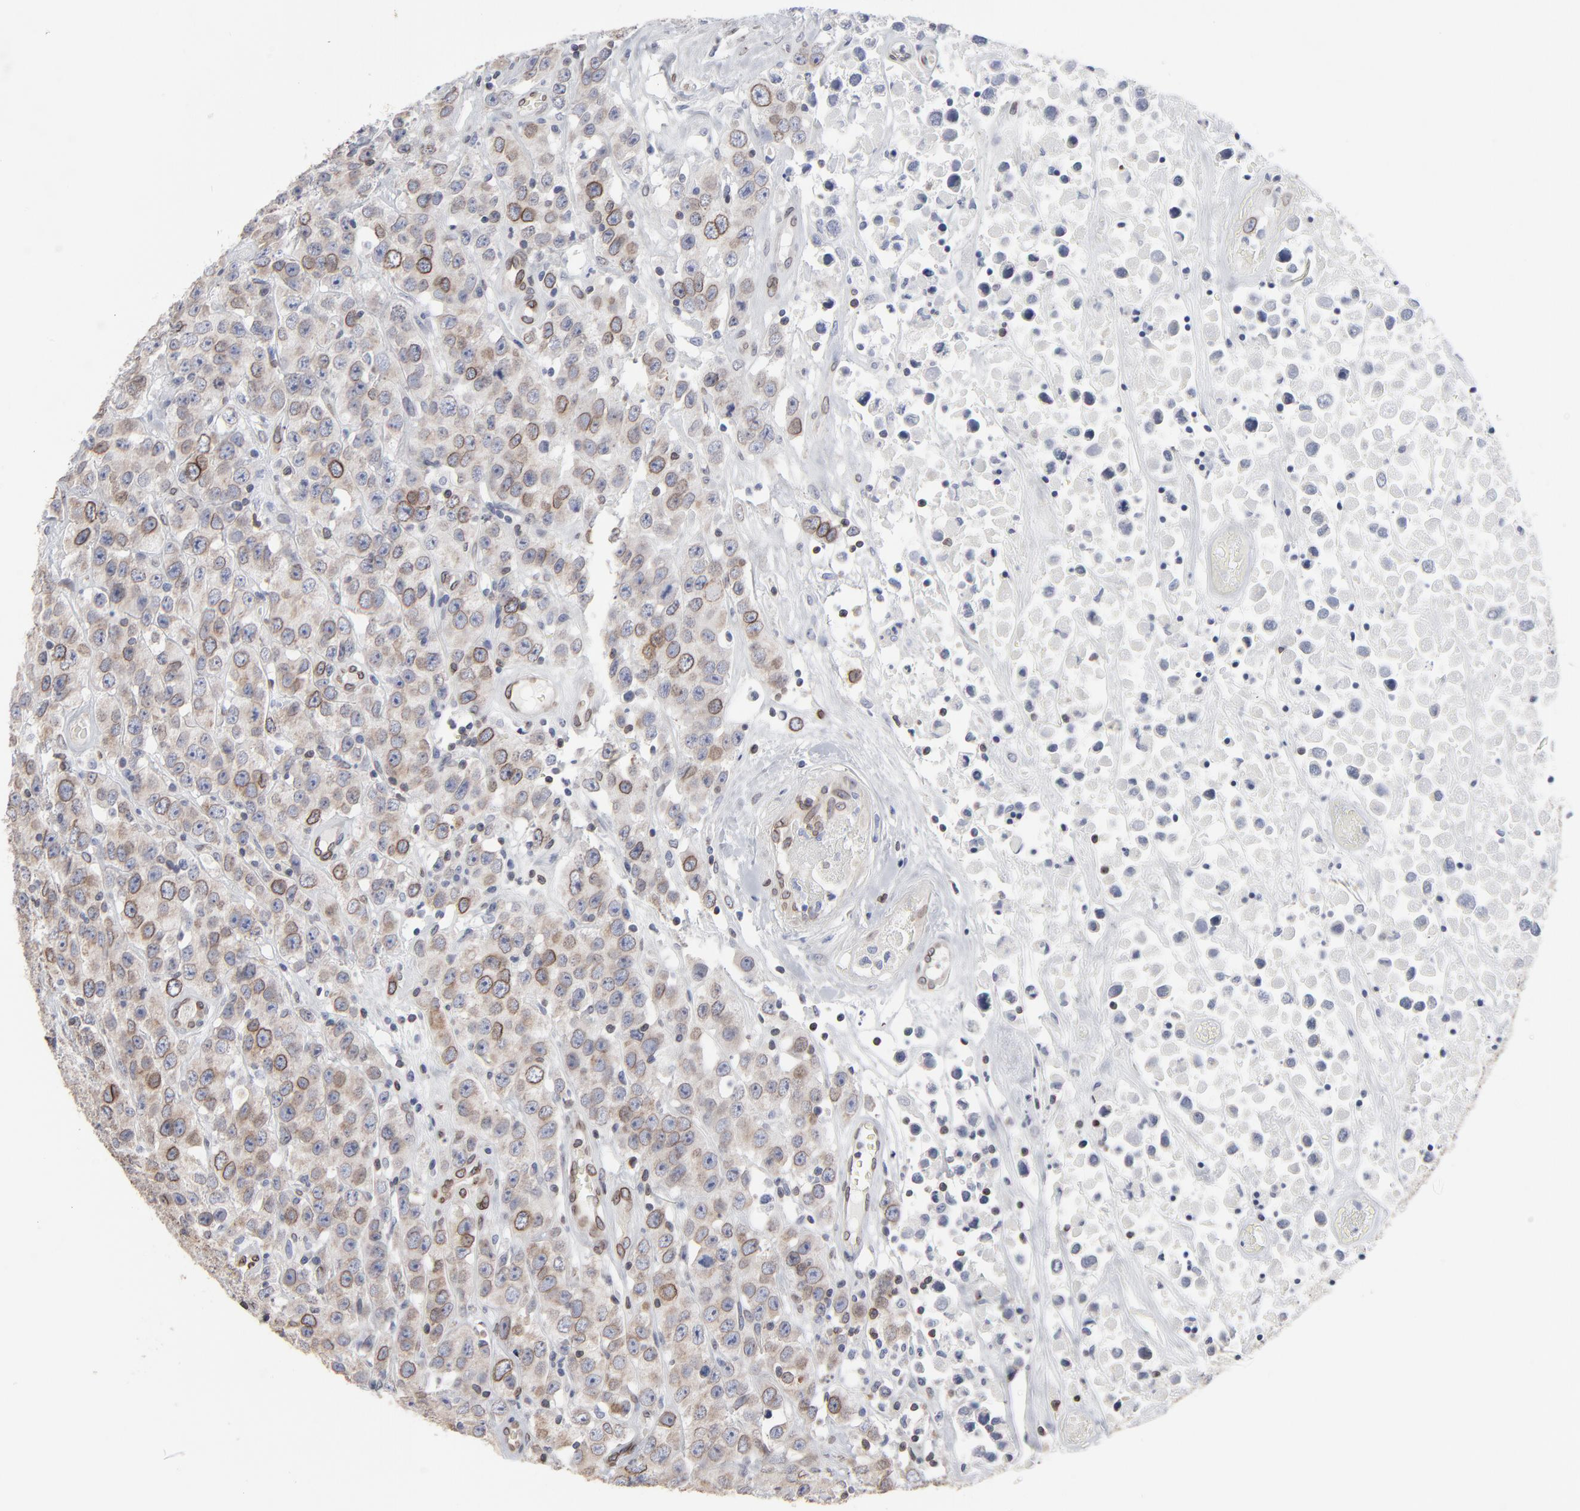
{"staining": {"intensity": "moderate", "quantity": ">75%", "location": "cytoplasmic/membranous,nuclear"}, "tissue": "testis cancer", "cell_type": "Tumor cells", "image_type": "cancer", "snomed": [{"axis": "morphology", "description": "Seminoma, NOS"}, {"axis": "topography", "description": "Testis"}], "caption": "Immunohistochemical staining of seminoma (testis) demonstrates moderate cytoplasmic/membranous and nuclear protein staining in about >75% of tumor cells.", "gene": "SYNE2", "patient": {"sex": "male", "age": 52}}